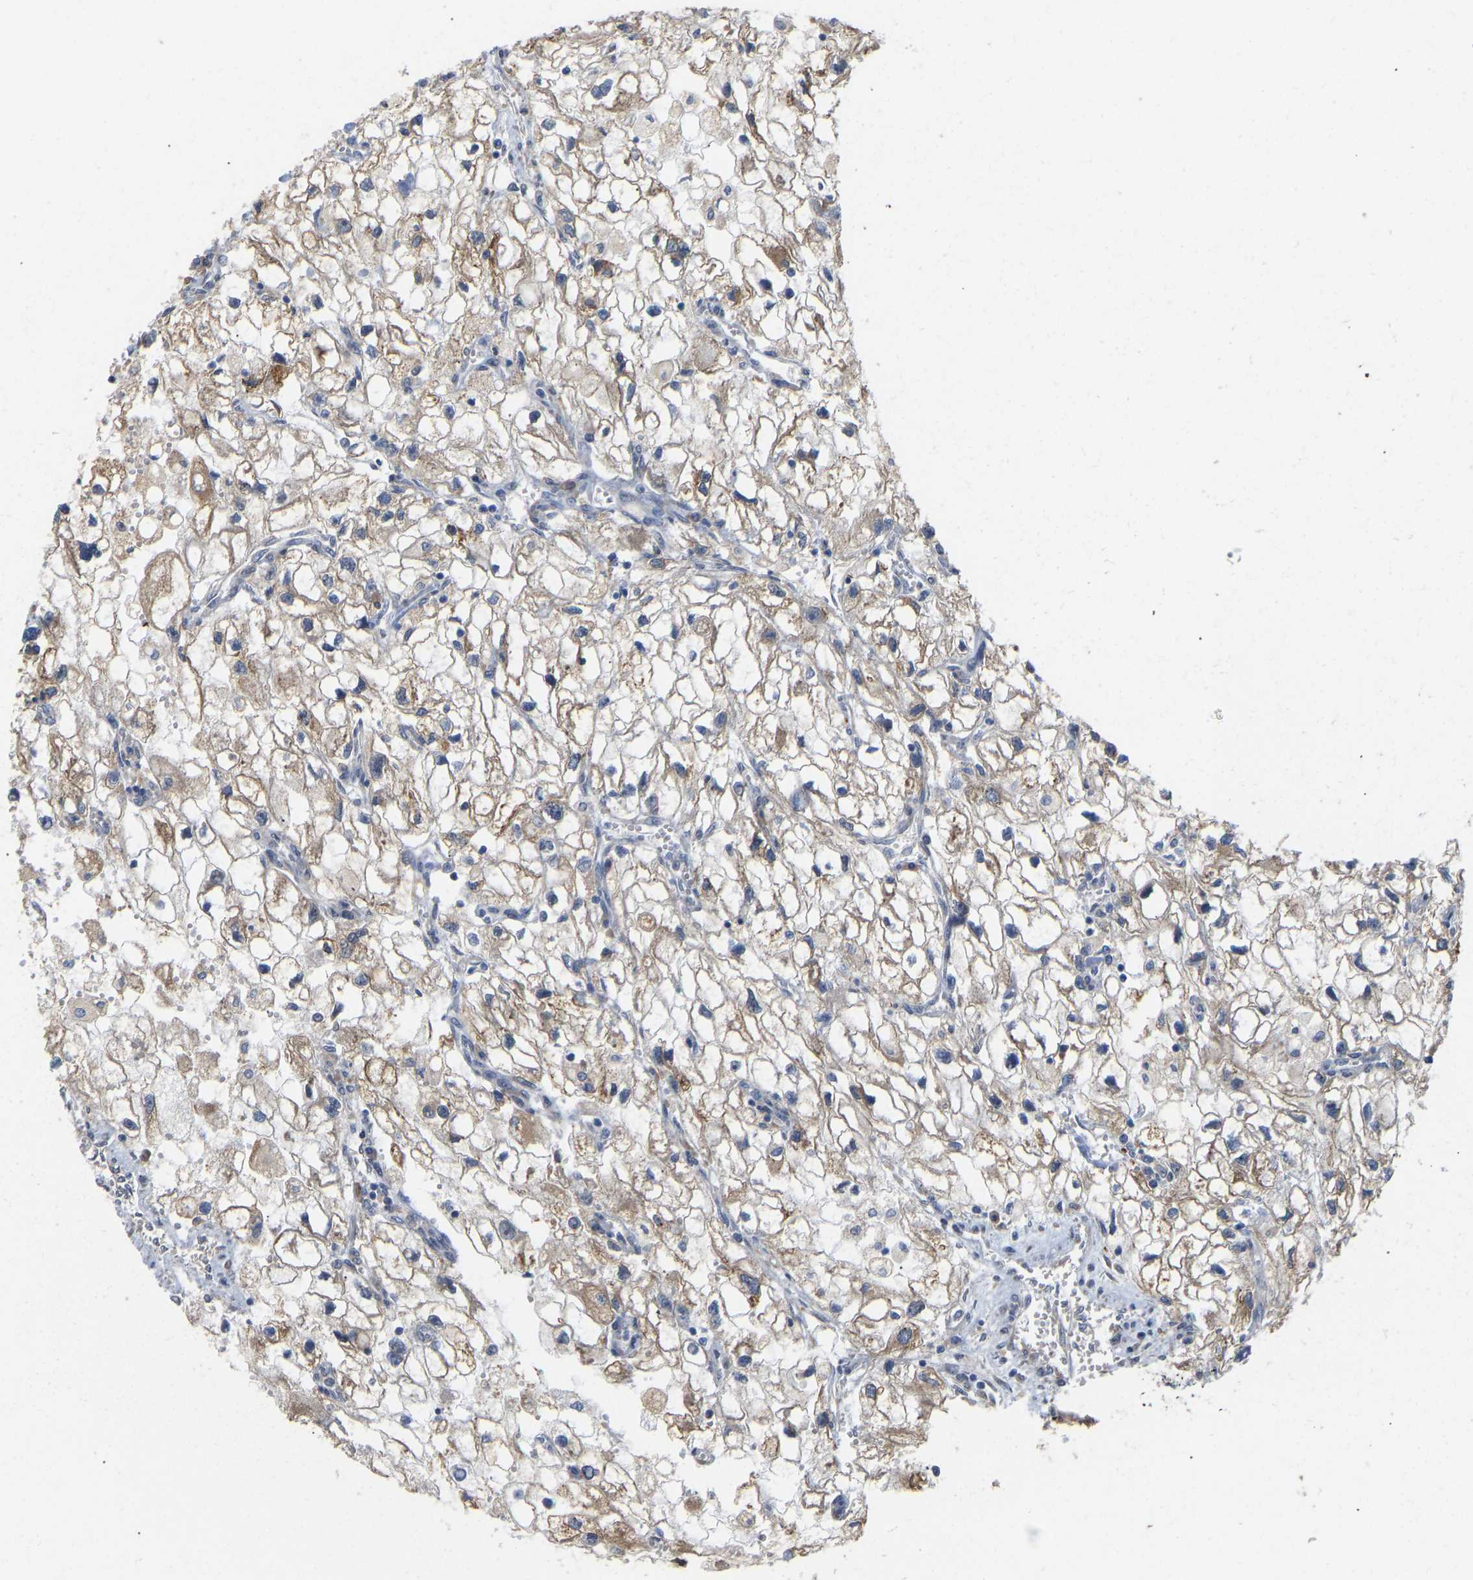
{"staining": {"intensity": "weak", "quantity": ">75%", "location": "cytoplasmic/membranous"}, "tissue": "renal cancer", "cell_type": "Tumor cells", "image_type": "cancer", "snomed": [{"axis": "morphology", "description": "Adenocarcinoma, NOS"}, {"axis": "topography", "description": "Kidney"}], "caption": "Adenocarcinoma (renal) was stained to show a protein in brown. There is low levels of weak cytoplasmic/membranous positivity in approximately >75% of tumor cells. Nuclei are stained in blue.", "gene": "BEND3", "patient": {"sex": "female", "age": 70}}